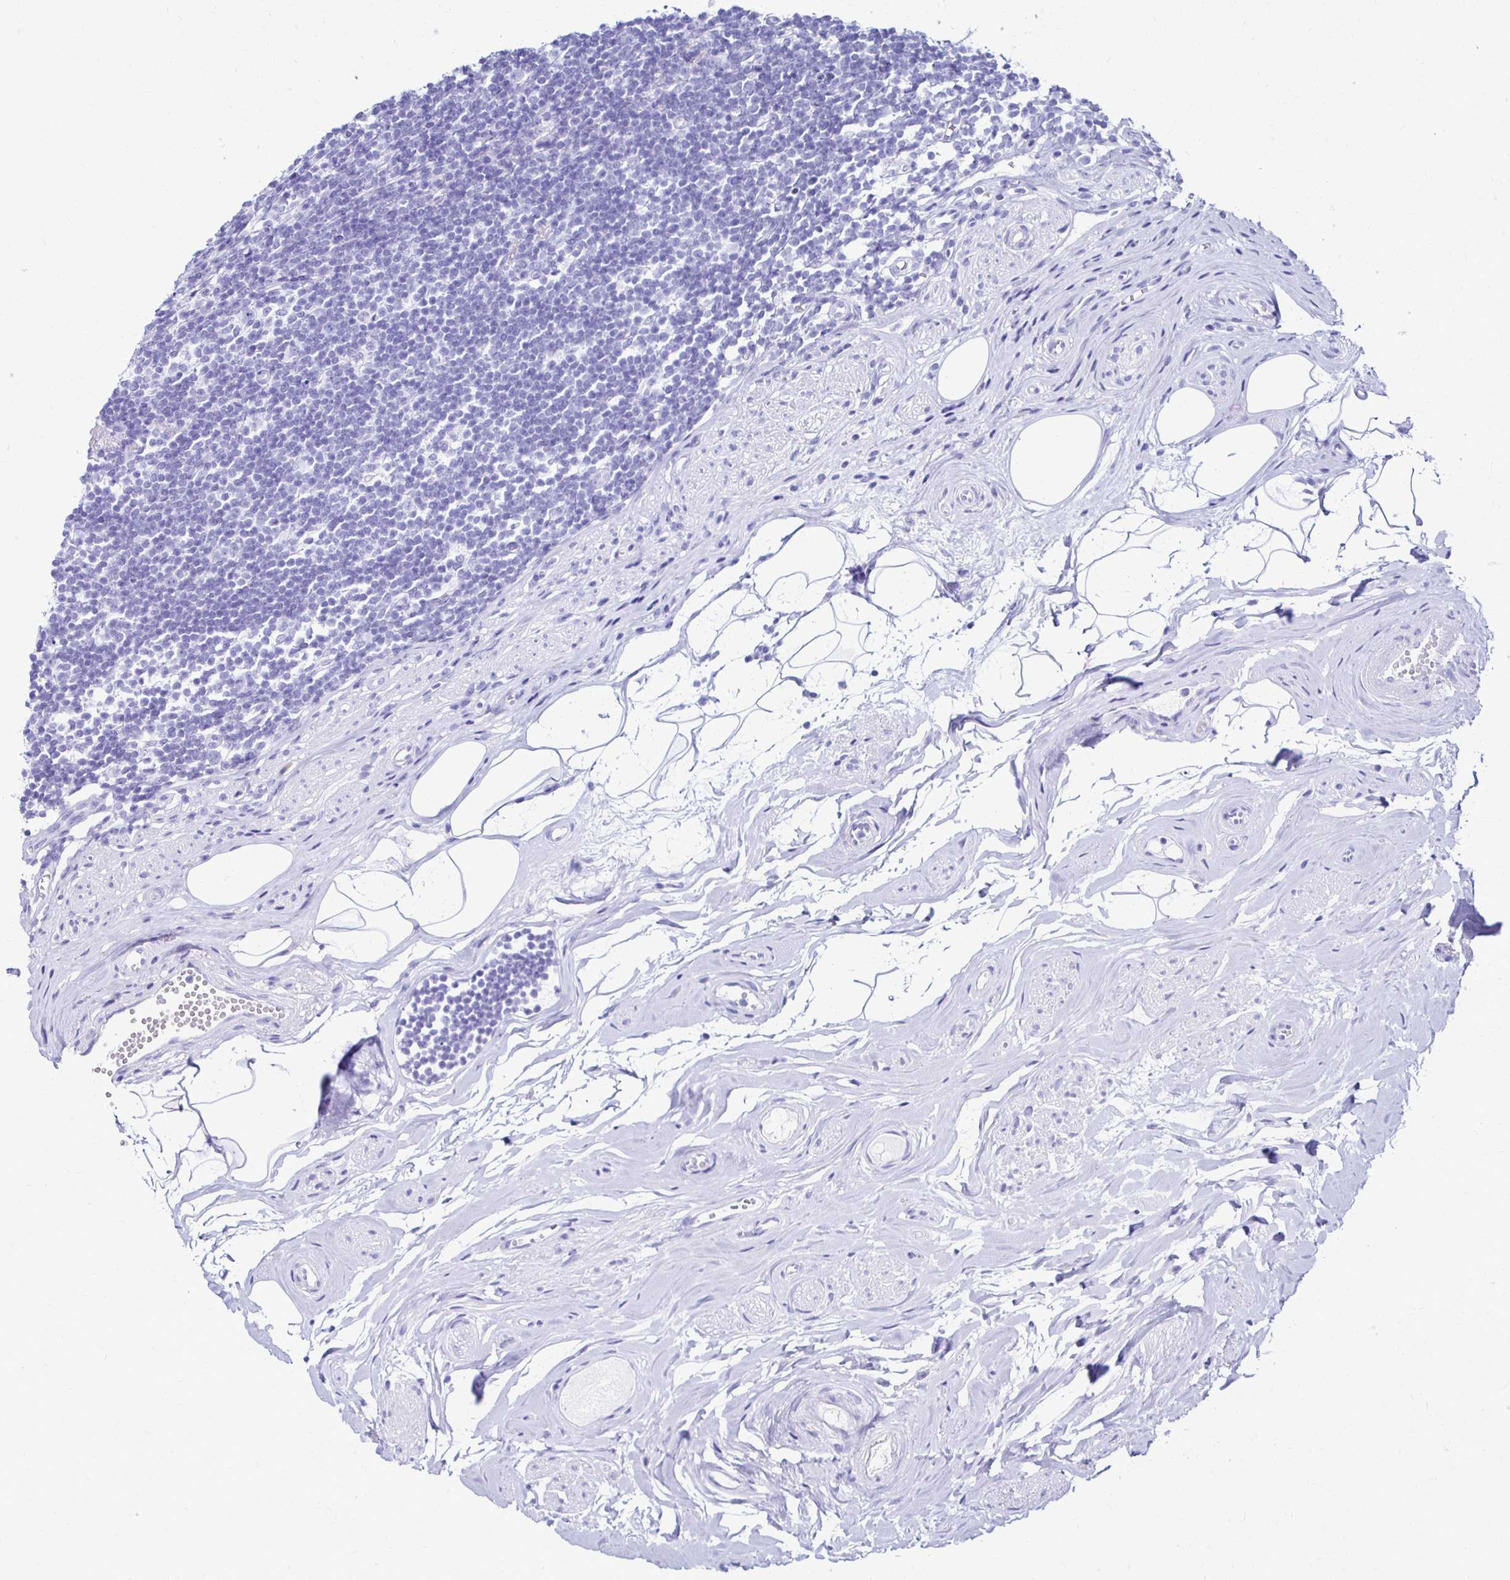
{"staining": {"intensity": "negative", "quantity": "none", "location": "none"}, "tissue": "appendix", "cell_type": "Glandular cells", "image_type": "normal", "snomed": [{"axis": "morphology", "description": "Normal tissue, NOS"}, {"axis": "topography", "description": "Appendix"}], "caption": "This is an immunohistochemistry (IHC) micrograph of unremarkable appendix. There is no positivity in glandular cells.", "gene": "CST5", "patient": {"sex": "female", "age": 56}}